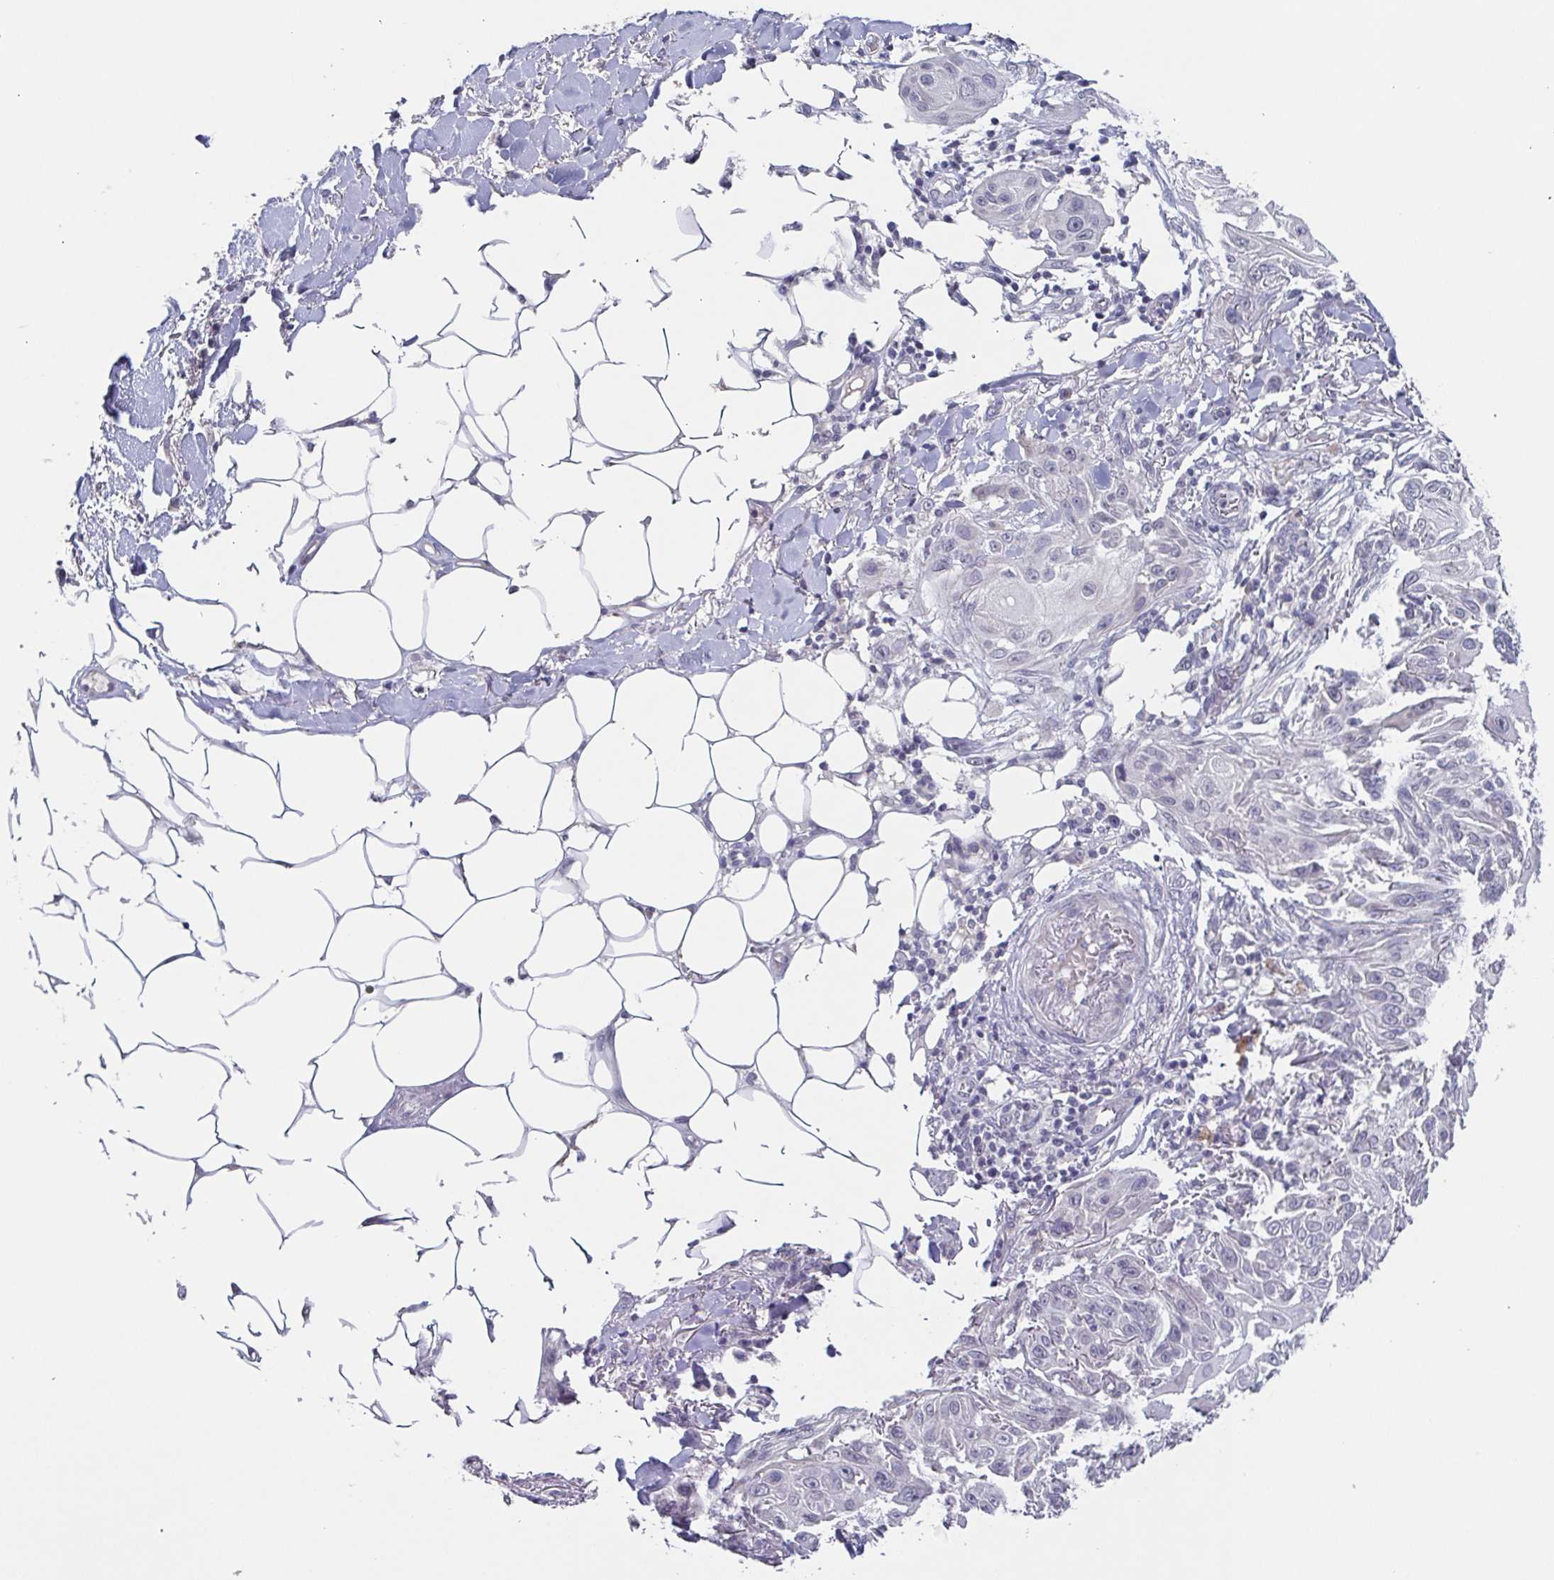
{"staining": {"intensity": "negative", "quantity": "none", "location": "none"}, "tissue": "skin cancer", "cell_type": "Tumor cells", "image_type": "cancer", "snomed": [{"axis": "morphology", "description": "Squamous cell carcinoma, NOS"}, {"axis": "topography", "description": "Skin"}], "caption": "Skin squamous cell carcinoma stained for a protein using IHC shows no positivity tumor cells.", "gene": "GHRL", "patient": {"sex": "female", "age": 91}}